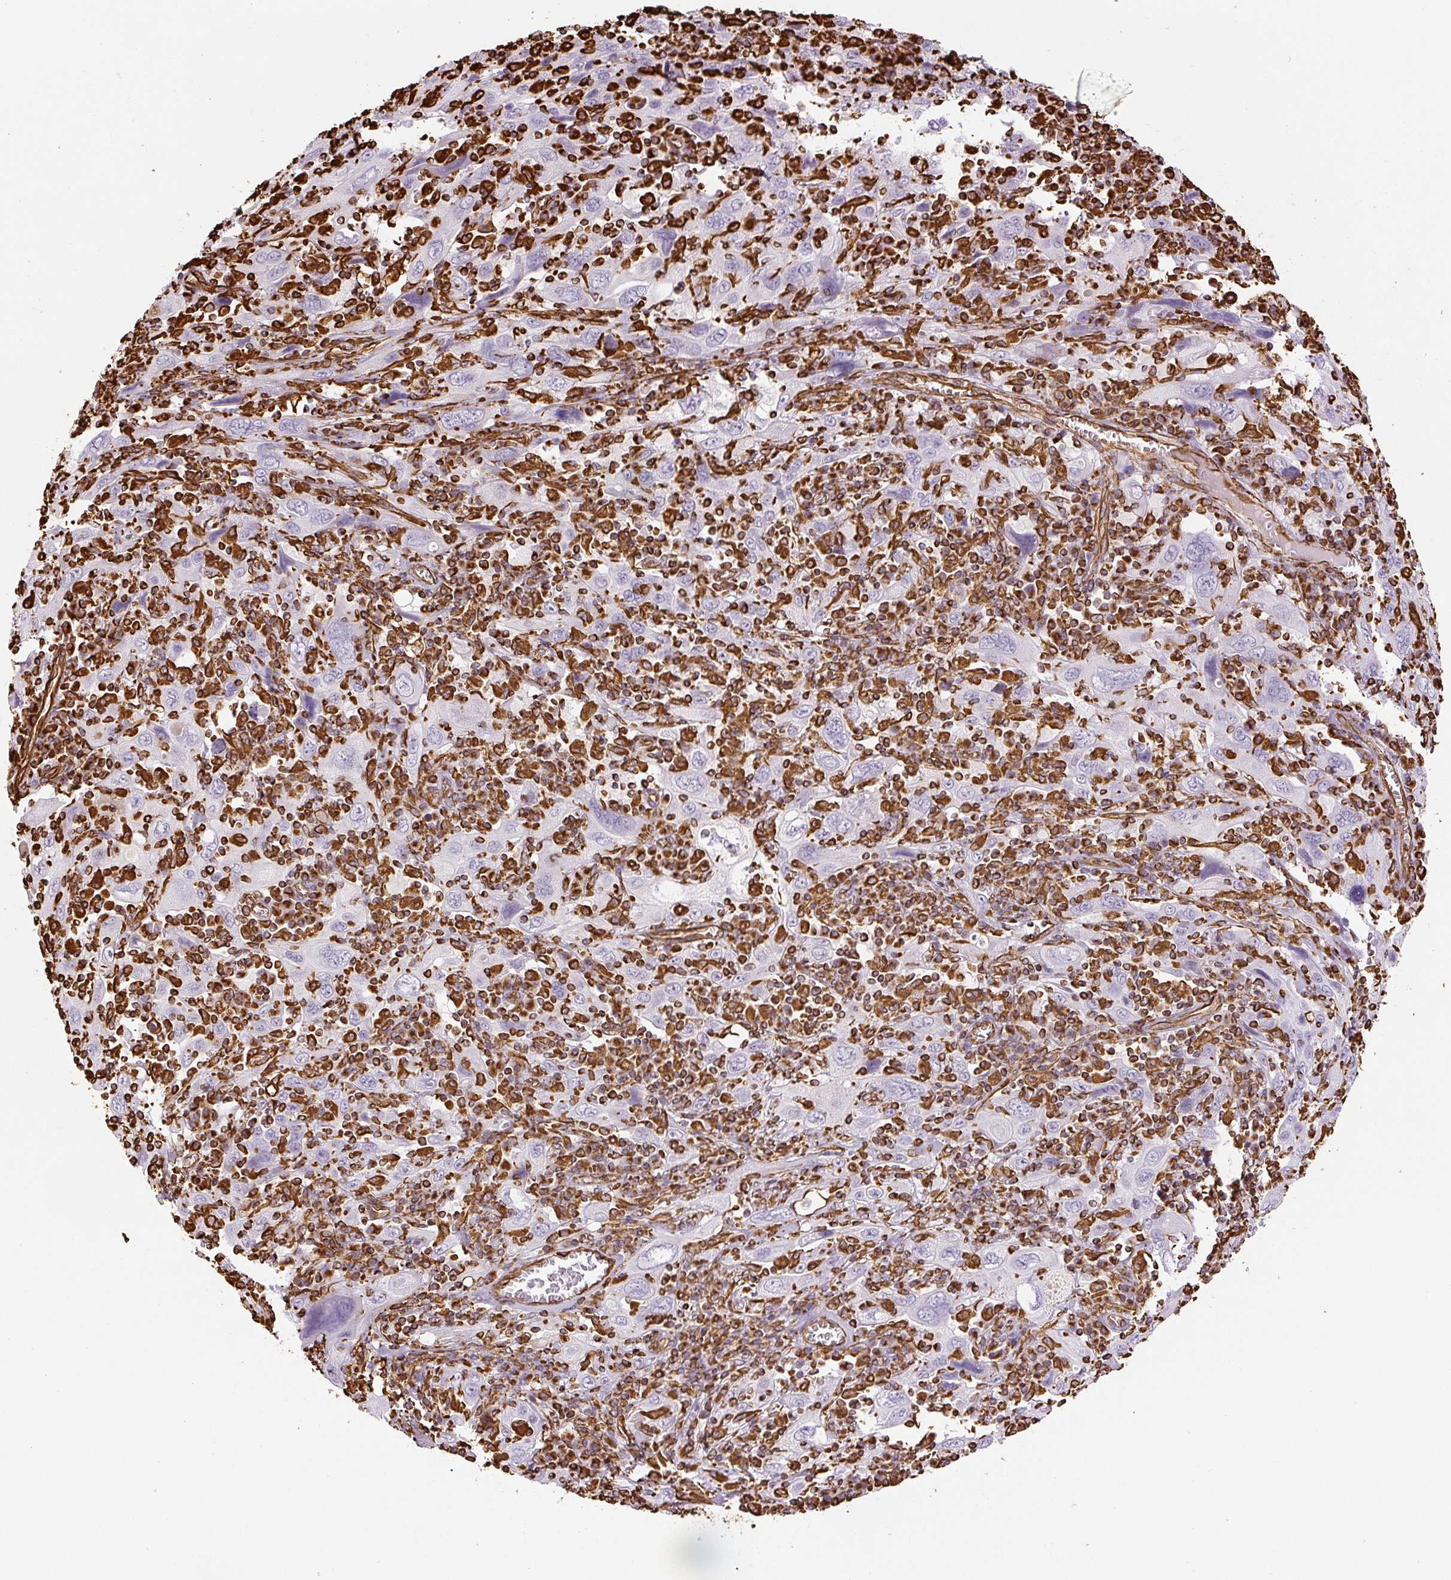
{"staining": {"intensity": "negative", "quantity": "none", "location": "none"}, "tissue": "cervical cancer", "cell_type": "Tumor cells", "image_type": "cancer", "snomed": [{"axis": "morphology", "description": "Squamous cell carcinoma, NOS"}, {"axis": "topography", "description": "Cervix"}], "caption": "Tumor cells are negative for brown protein staining in cervical cancer (squamous cell carcinoma). (DAB (3,3'-diaminobenzidine) immunohistochemistry visualized using brightfield microscopy, high magnification).", "gene": "VIM", "patient": {"sex": "female", "age": 46}}